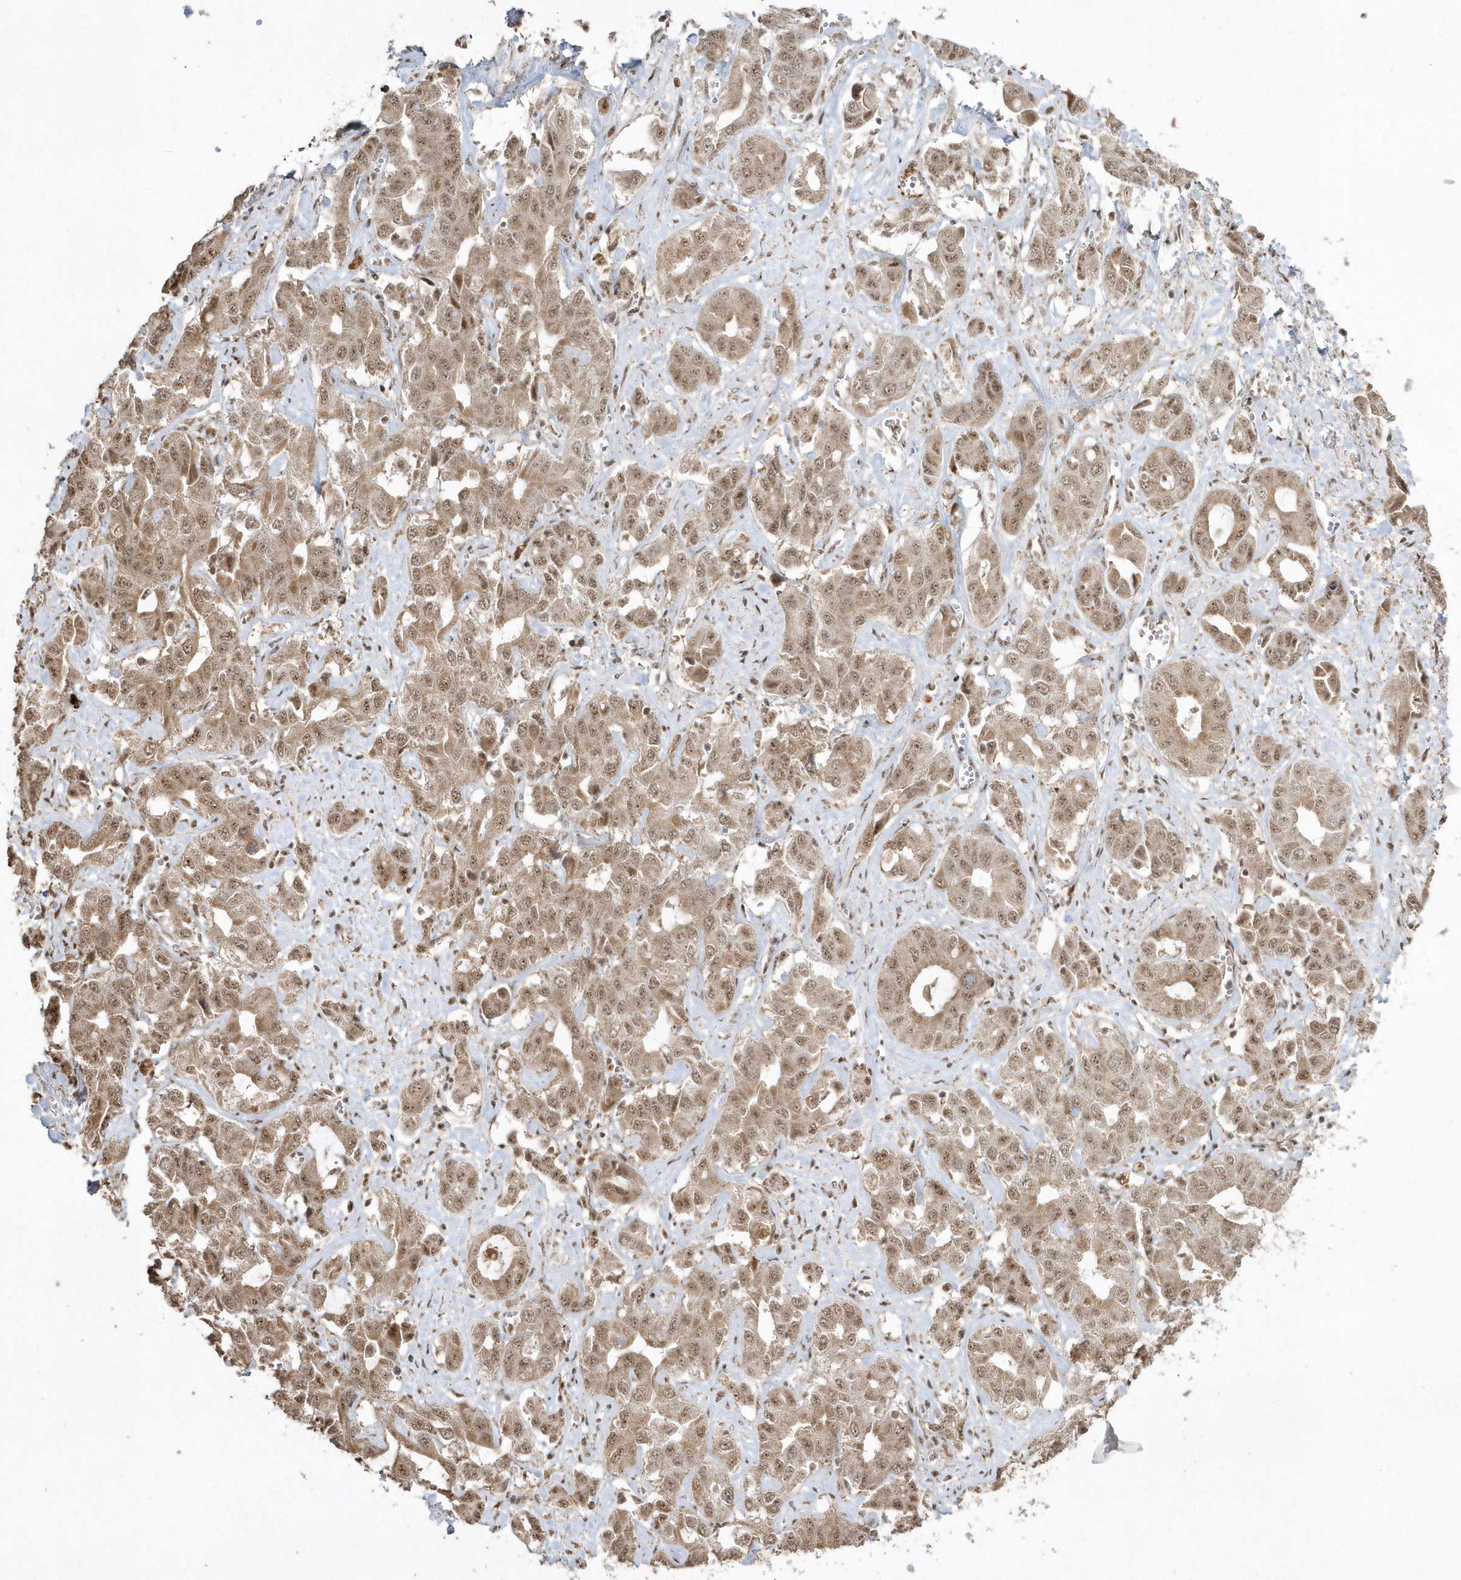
{"staining": {"intensity": "moderate", "quantity": ">75%", "location": "nuclear"}, "tissue": "liver cancer", "cell_type": "Tumor cells", "image_type": "cancer", "snomed": [{"axis": "morphology", "description": "Cholangiocarcinoma"}, {"axis": "topography", "description": "Liver"}], "caption": "This is an image of immunohistochemistry (IHC) staining of liver cancer, which shows moderate positivity in the nuclear of tumor cells.", "gene": "POLR3B", "patient": {"sex": "female", "age": 52}}